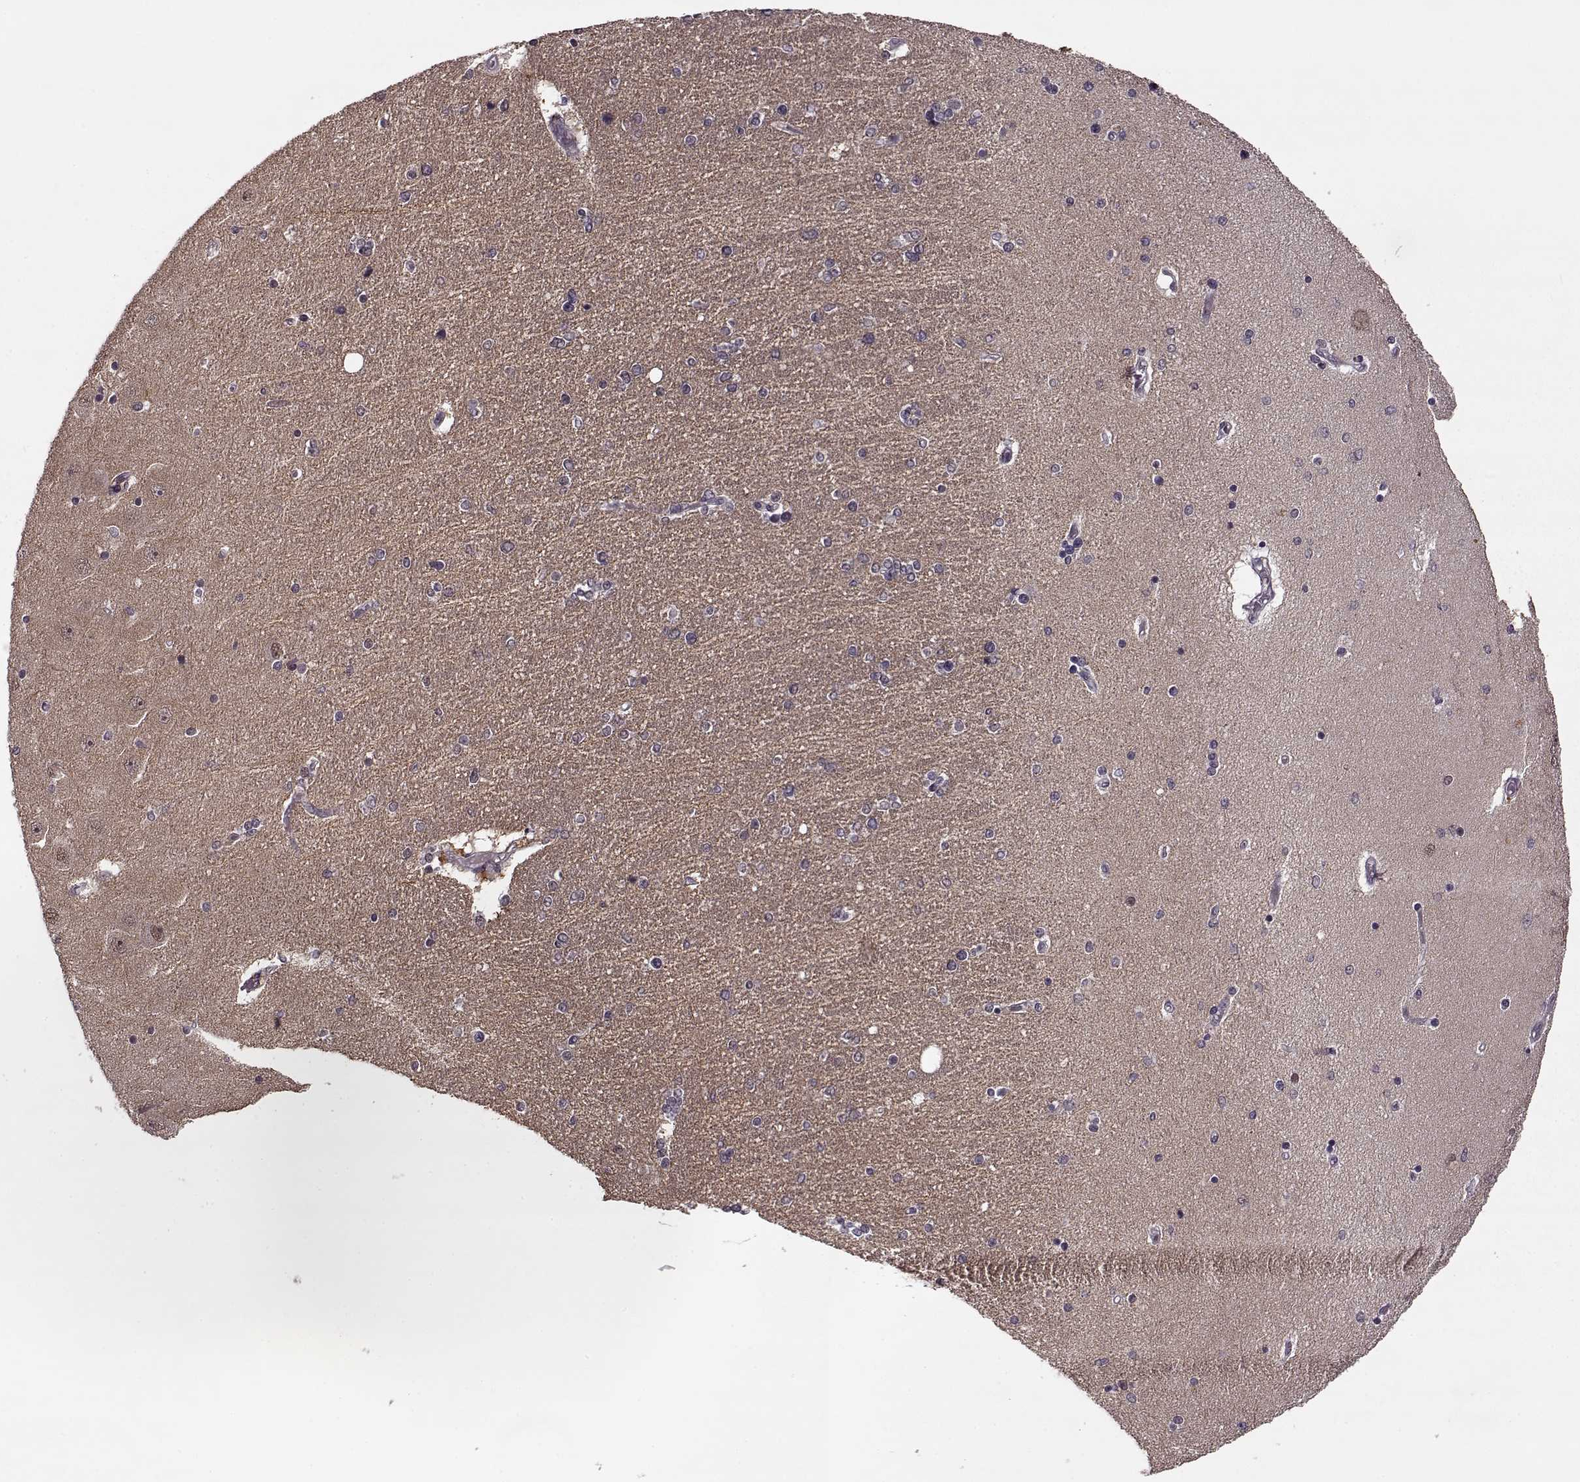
{"staining": {"intensity": "negative", "quantity": "none", "location": "none"}, "tissue": "hippocampus", "cell_type": "Glial cells", "image_type": "normal", "snomed": [{"axis": "morphology", "description": "Normal tissue, NOS"}, {"axis": "topography", "description": "Hippocampus"}], "caption": "DAB immunohistochemical staining of unremarkable hippocampus shows no significant expression in glial cells.", "gene": "DENND4B", "patient": {"sex": "female", "age": 54}}